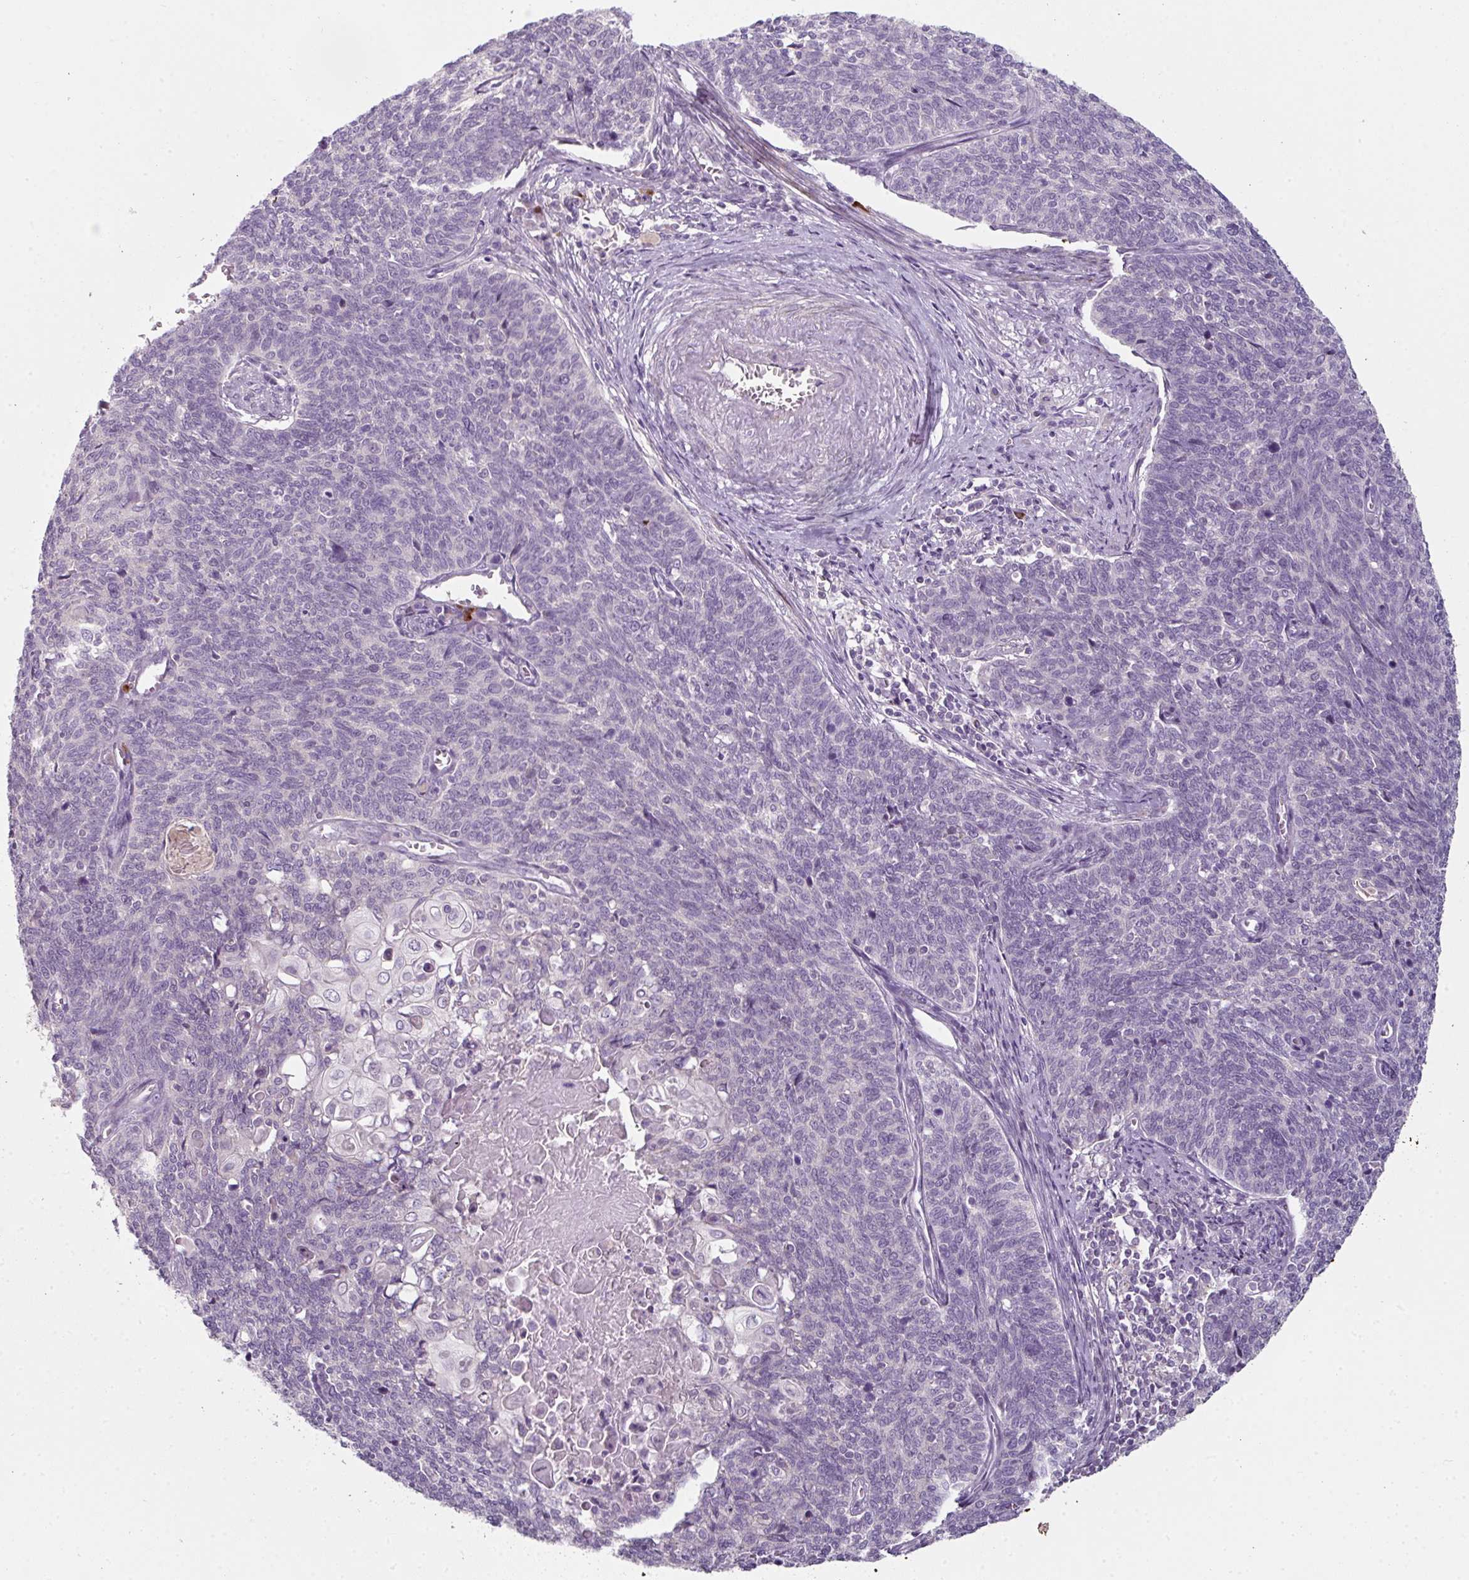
{"staining": {"intensity": "negative", "quantity": "none", "location": "none"}, "tissue": "cervical cancer", "cell_type": "Tumor cells", "image_type": "cancer", "snomed": [{"axis": "morphology", "description": "Squamous cell carcinoma, NOS"}, {"axis": "topography", "description": "Cervix"}], "caption": "The photomicrograph exhibits no staining of tumor cells in squamous cell carcinoma (cervical). (DAB (3,3'-diaminobenzidine) immunohistochemistry visualized using brightfield microscopy, high magnification).", "gene": "FHAD1", "patient": {"sex": "female", "age": 39}}